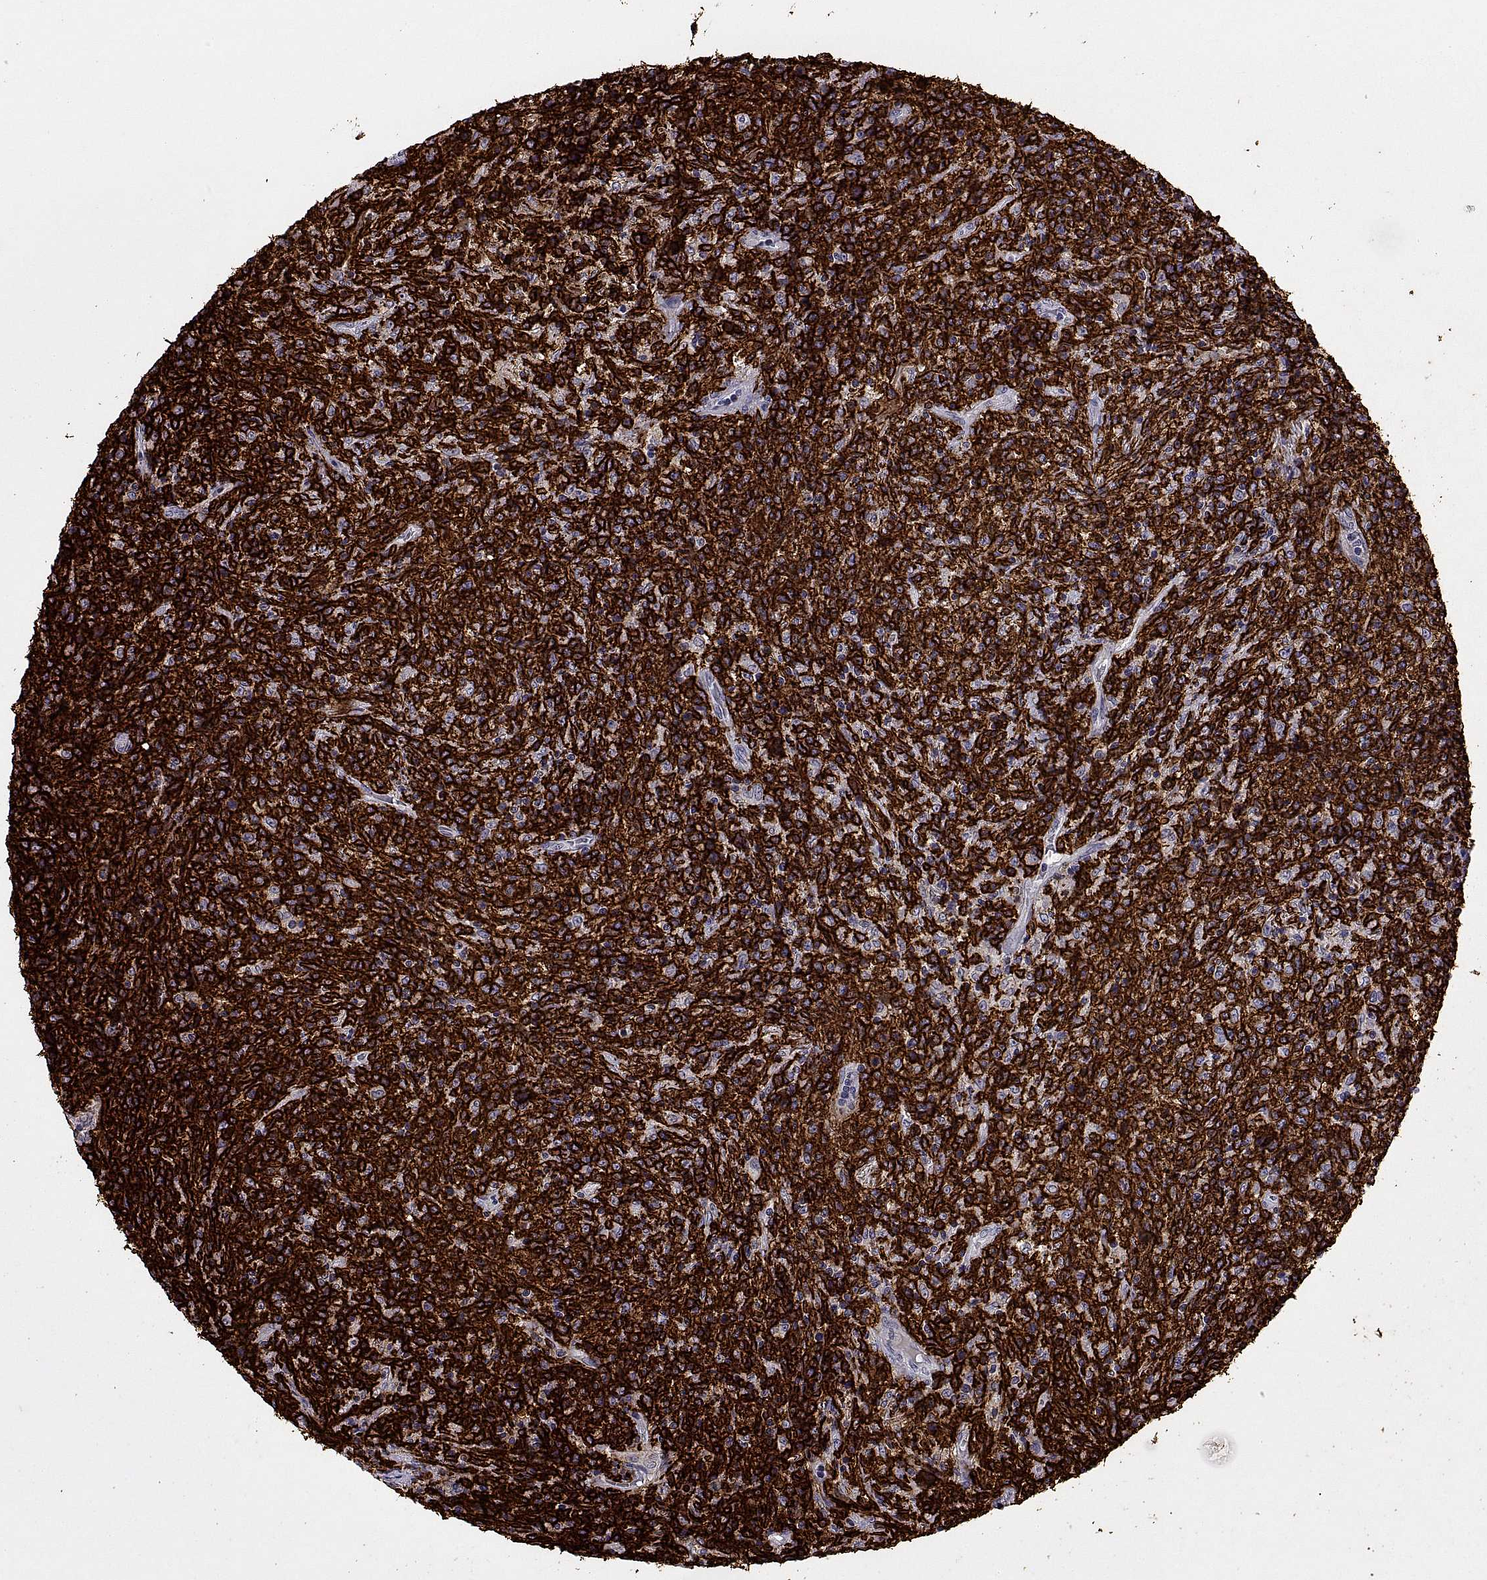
{"staining": {"intensity": "negative", "quantity": "none", "location": "none"}, "tissue": "lymphoma", "cell_type": "Tumor cells", "image_type": "cancer", "snomed": [{"axis": "morphology", "description": "Malignant lymphoma, non-Hodgkin's type, High grade"}, {"axis": "topography", "description": "Lung"}], "caption": "This image is of lymphoma stained with immunohistochemistry (IHC) to label a protein in brown with the nuclei are counter-stained blue. There is no expression in tumor cells.", "gene": "MS4A1", "patient": {"sex": "male", "age": 79}}